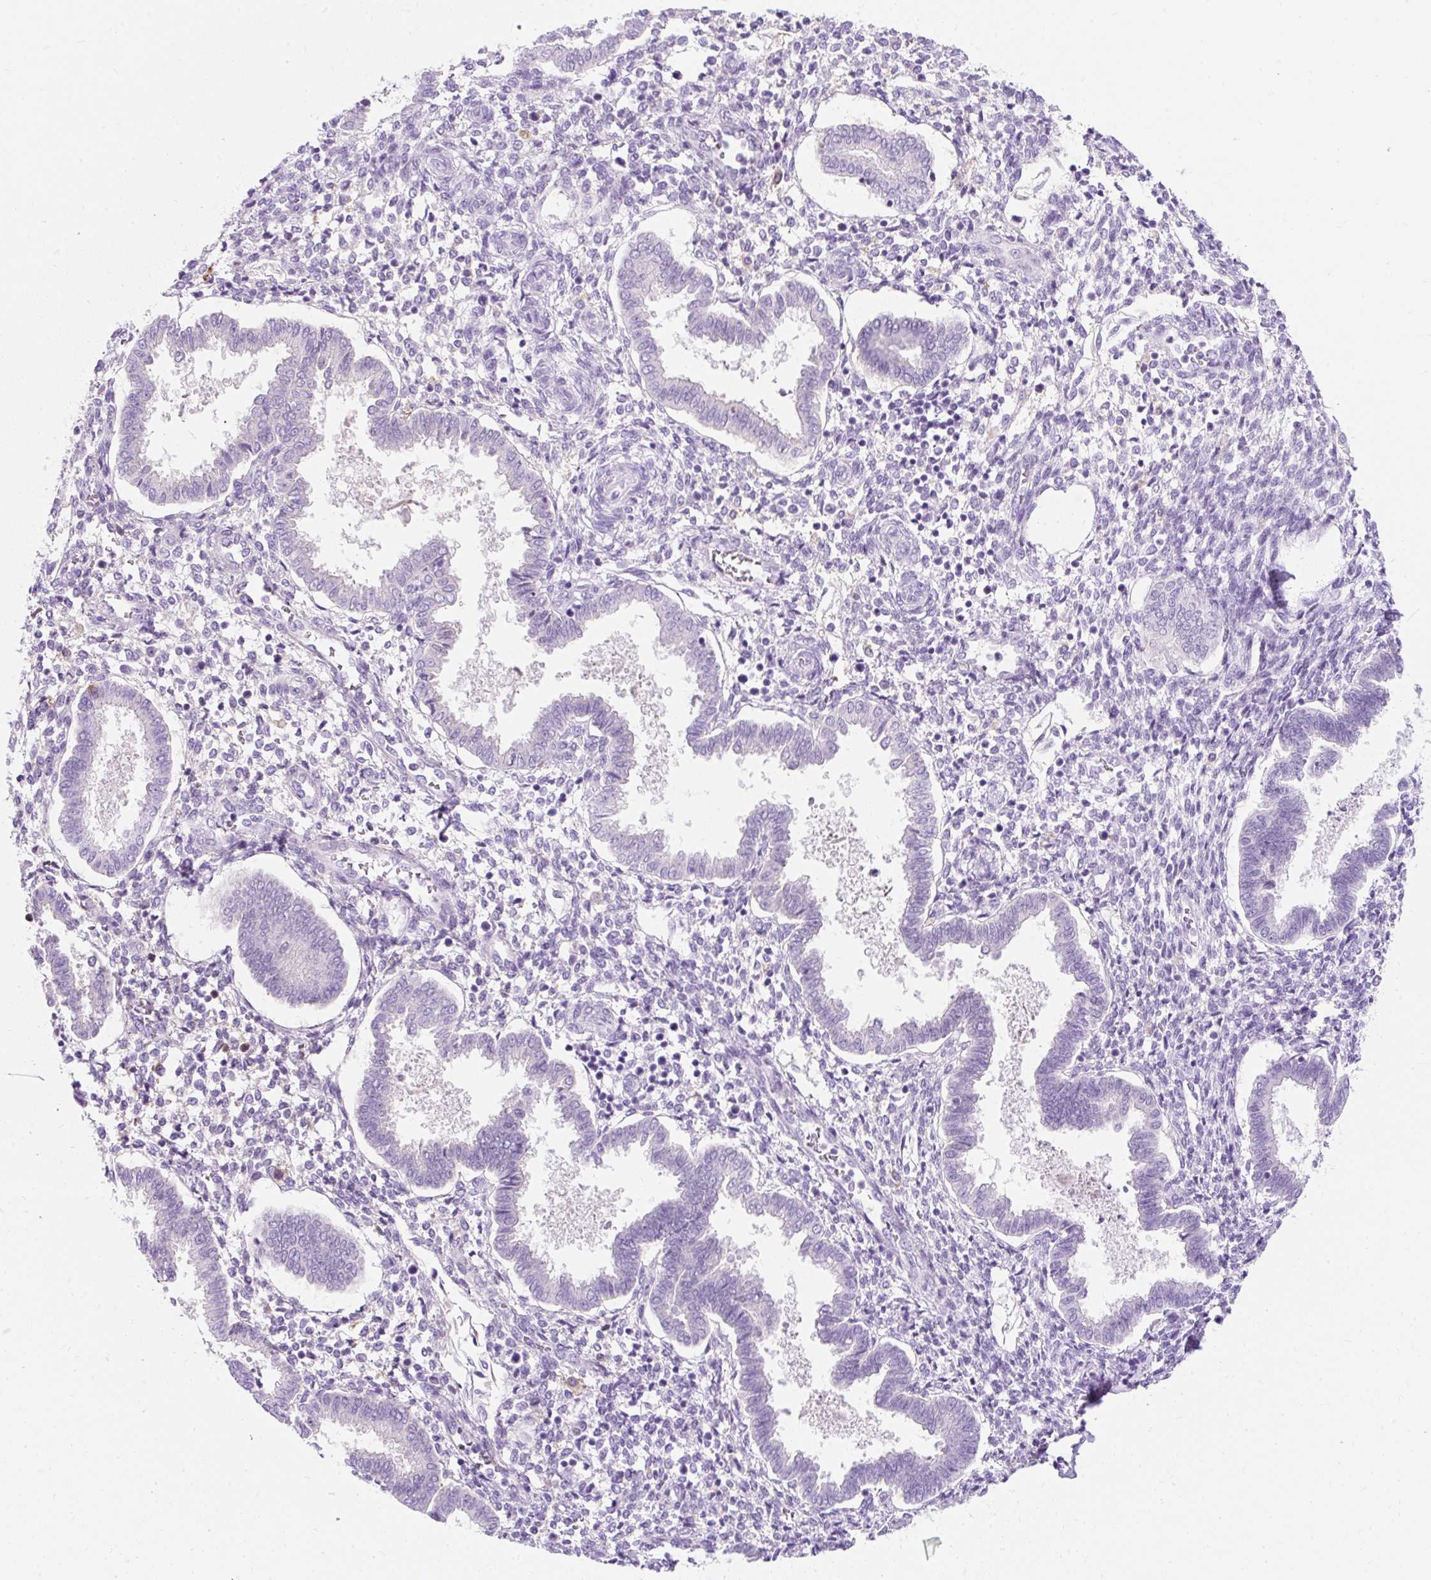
{"staining": {"intensity": "negative", "quantity": "none", "location": "none"}, "tissue": "endometrium", "cell_type": "Cells in endometrial stroma", "image_type": "normal", "snomed": [{"axis": "morphology", "description": "Normal tissue, NOS"}, {"axis": "topography", "description": "Endometrium"}], "caption": "An IHC histopathology image of benign endometrium is shown. There is no staining in cells in endometrial stroma of endometrium. The staining is performed using DAB (3,3'-diaminobenzidine) brown chromogen with nuclei counter-stained in using hematoxylin.", "gene": "APOC2", "patient": {"sex": "female", "age": 24}}